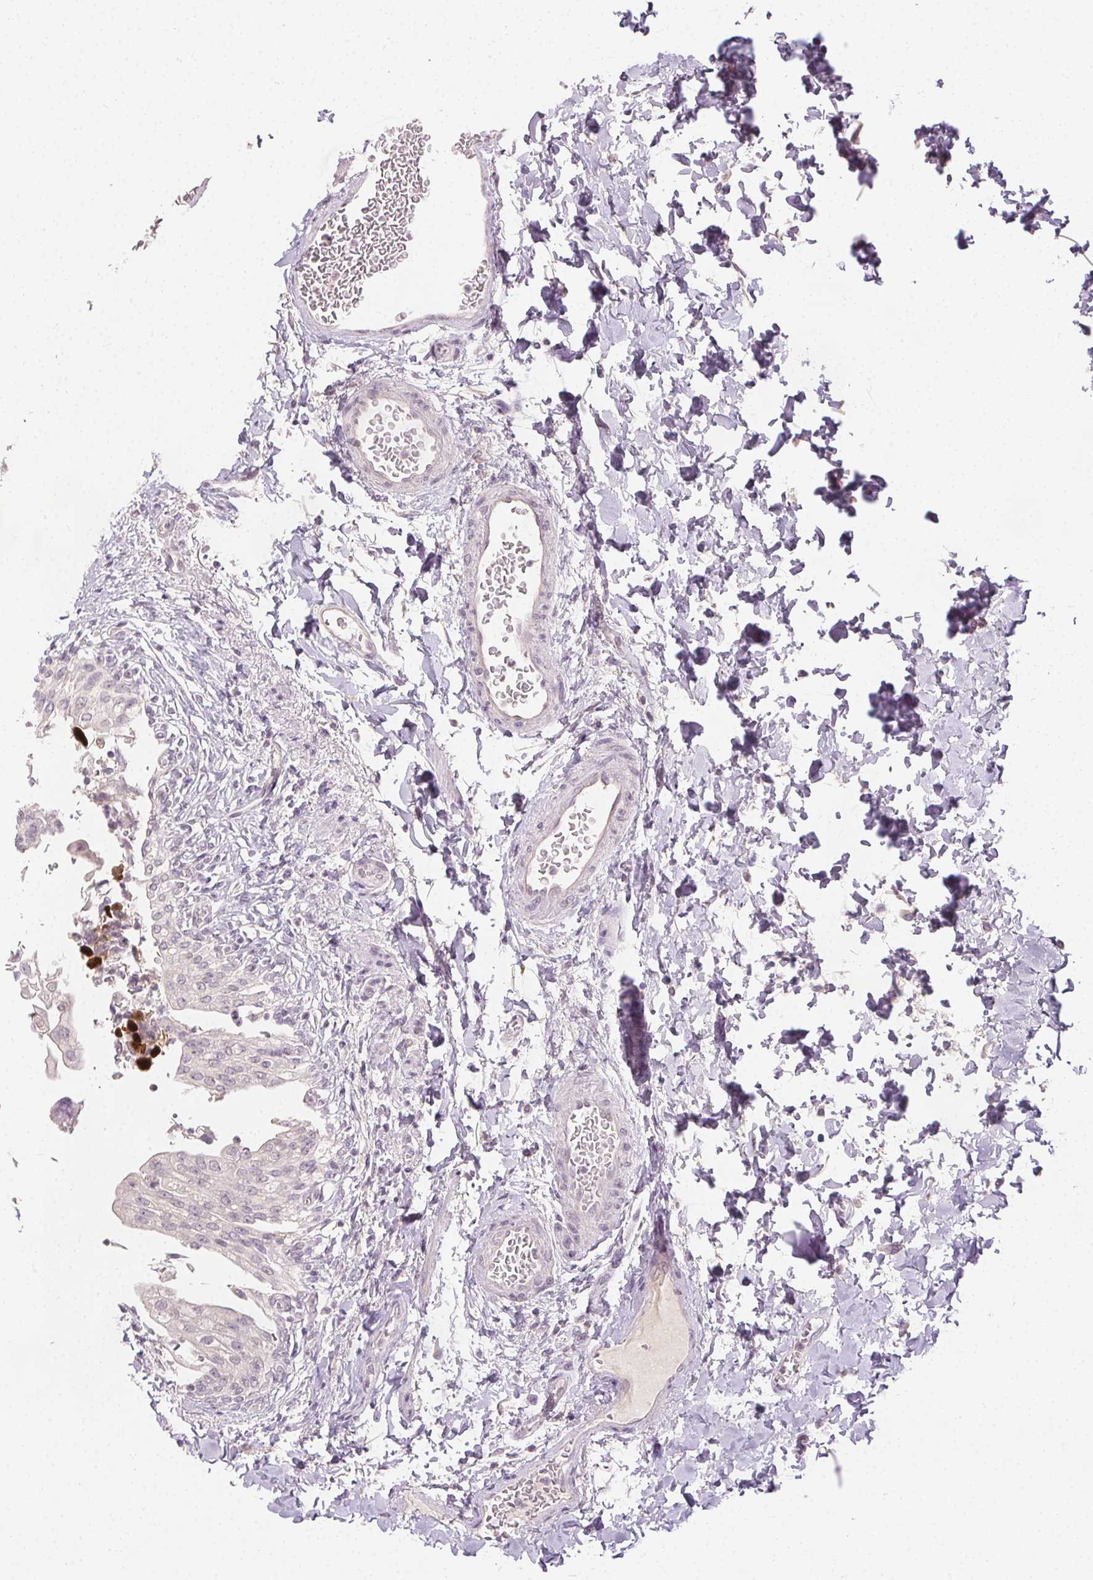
{"staining": {"intensity": "negative", "quantity": "none", "location": "none"}, "tissue": "urinary bladder", "cell_type": "Urothelial cells", "image_type": "normal", "snomed": [{"axis": "morphology", "description": "Normal tissue, NOS"}, {"axis": "topography", "description": "Urinary bladder"}, {"axis": "topography", "description": "Peripheral nerve tissue"}], "caption": "IHC of normal urinary bladder demonstrates no expression in urothelial cells. Brightfield microscopy of immunohistochemistry stained with DAB (brown) and hematoxylin (blue), captured at high magnification.", "gene": "ANLN", "patient": {"sex": "female", "age": 60}}